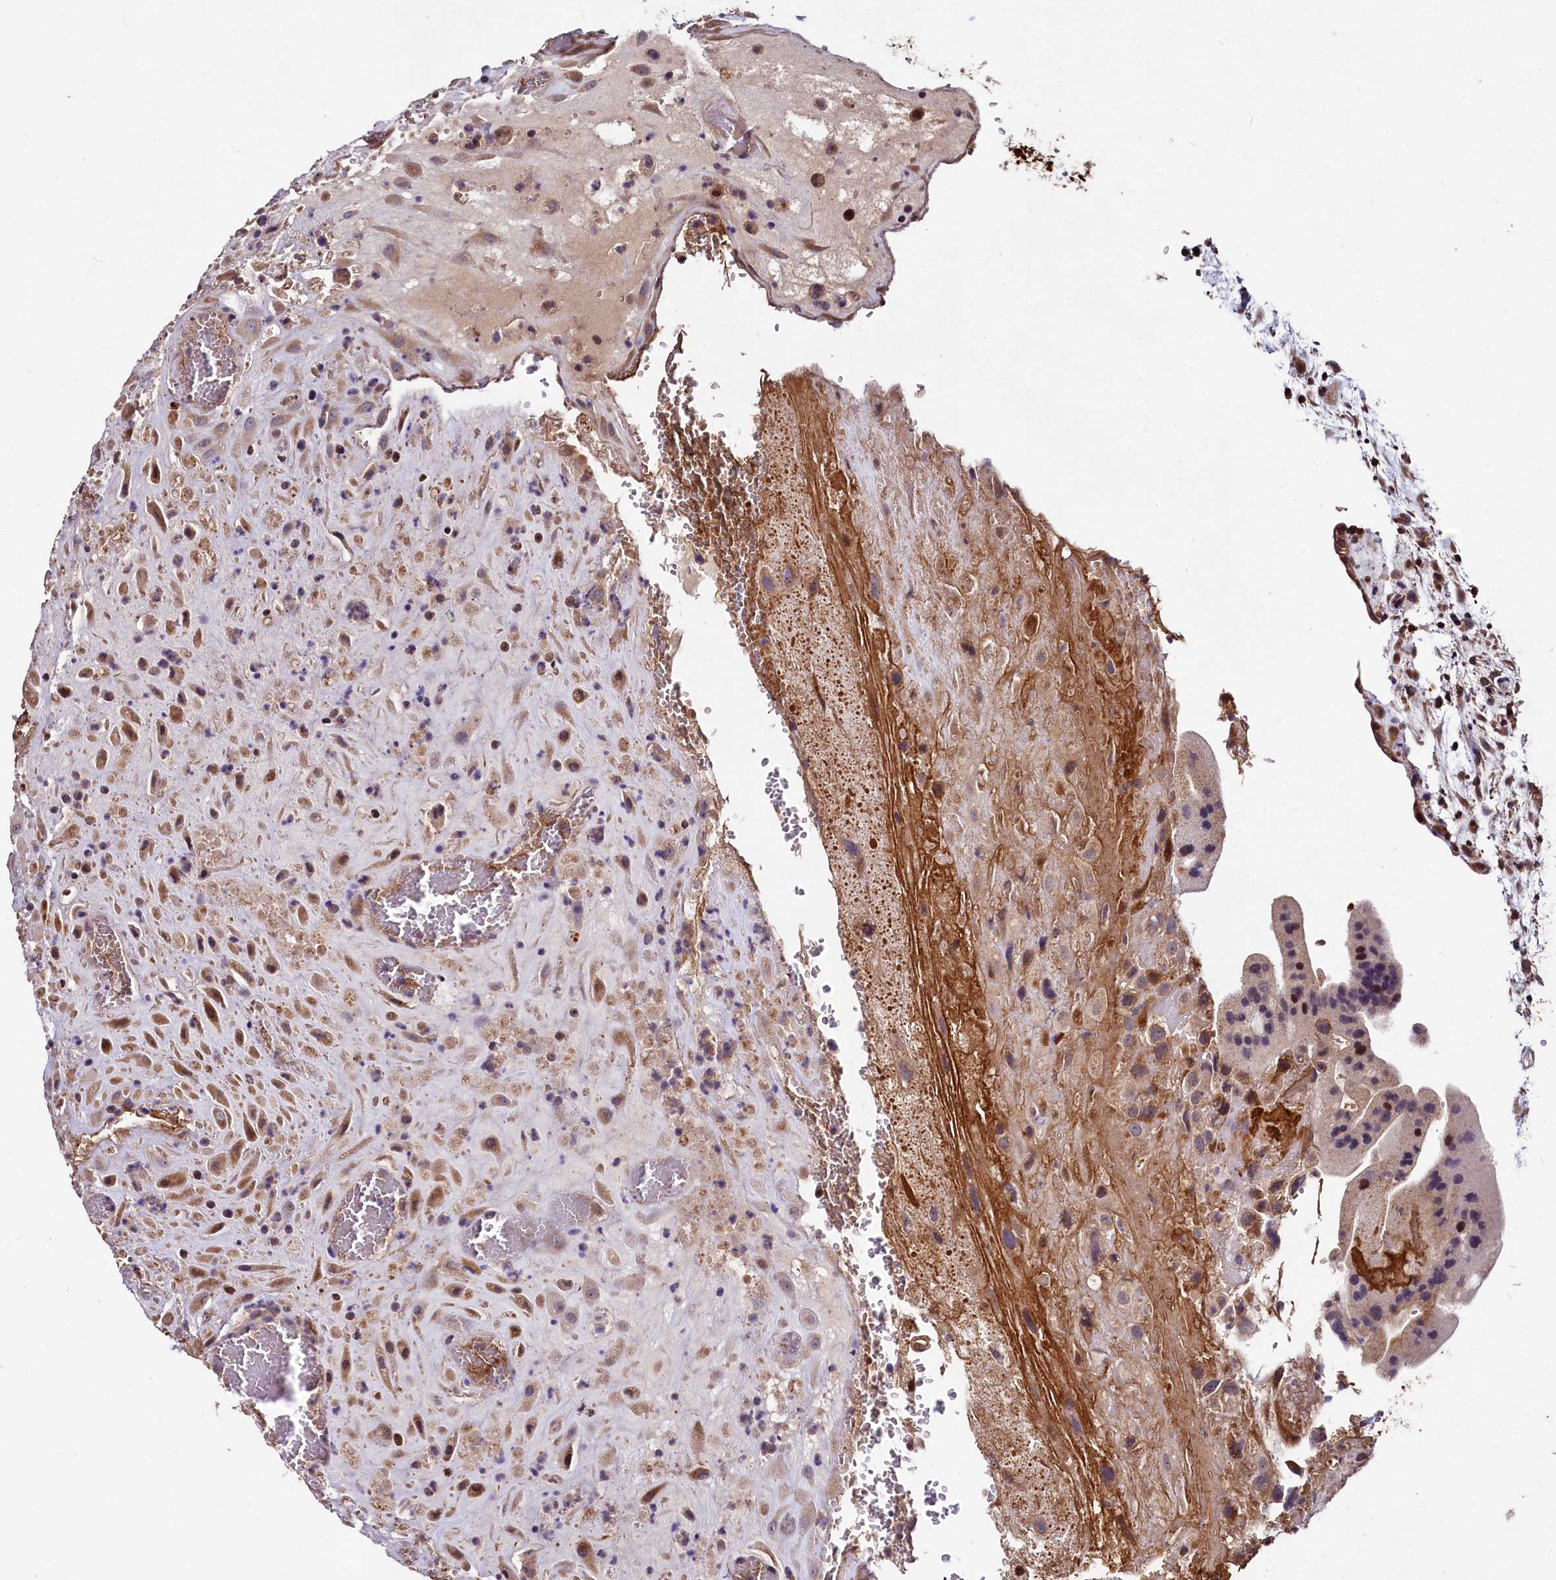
{"staining": {"intensity": "weak", "quantity": ">75%", "location": "cytoplasmic/membranous"}, "tissue": "placenta", "cell_type": "Decidual cells", "image_type": "normal", "snomed": [{"axis": "morphology", "description": "Normal tissue, NOS"}, {"axis": "topography", "description": "Placenta"}], "caption": "This is a micrograph of IHC staining of normal placenta, which shows weak positivity in the cytoplasmic/membranous of decidual cells.", "gene": "SPRYD3", "patient": {"sex": "female", "age": 35}}